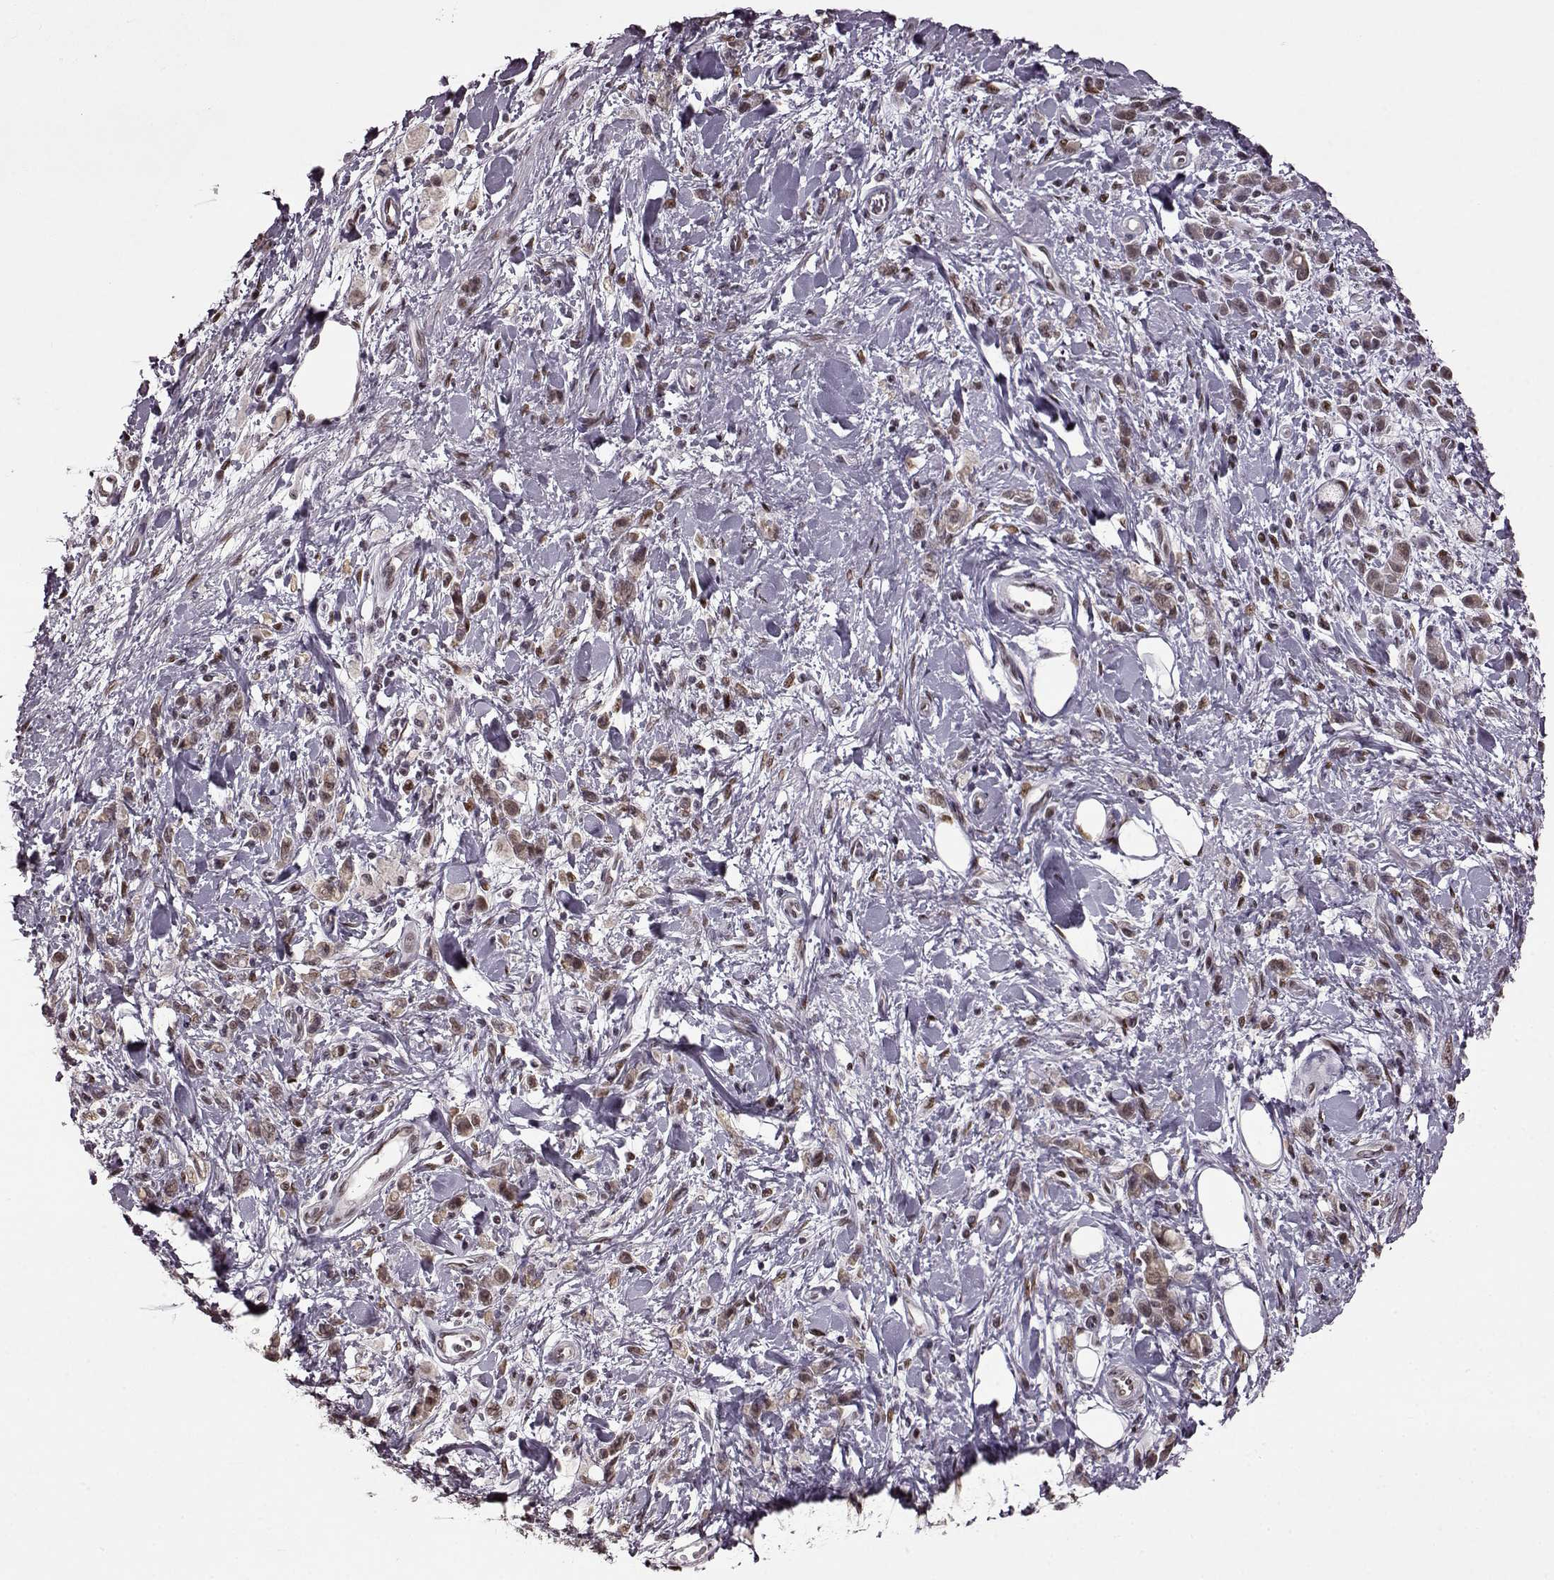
{"staining": {"intensity": "weak", "quantity": ">75%", "location": "cytoplasmic/membranous"}, "tissue": "stomach cancer", "cell_type": "Tumor cells", "image_type": "cancer", "snomed": [{"axis": "morphology", "description": "Adenocarcinoma, NOS"}, {"axis": "topography", "description": "Stomach"}], "caption": "High-power microscopy captured an immunohistochemistry image of stomach adenocarcinoma, revealing weak cytoplasmic/membranous expression in about >75% of tumor cells.", "gene": "FTO", "patient": {"sex": "male", "age": 77}}